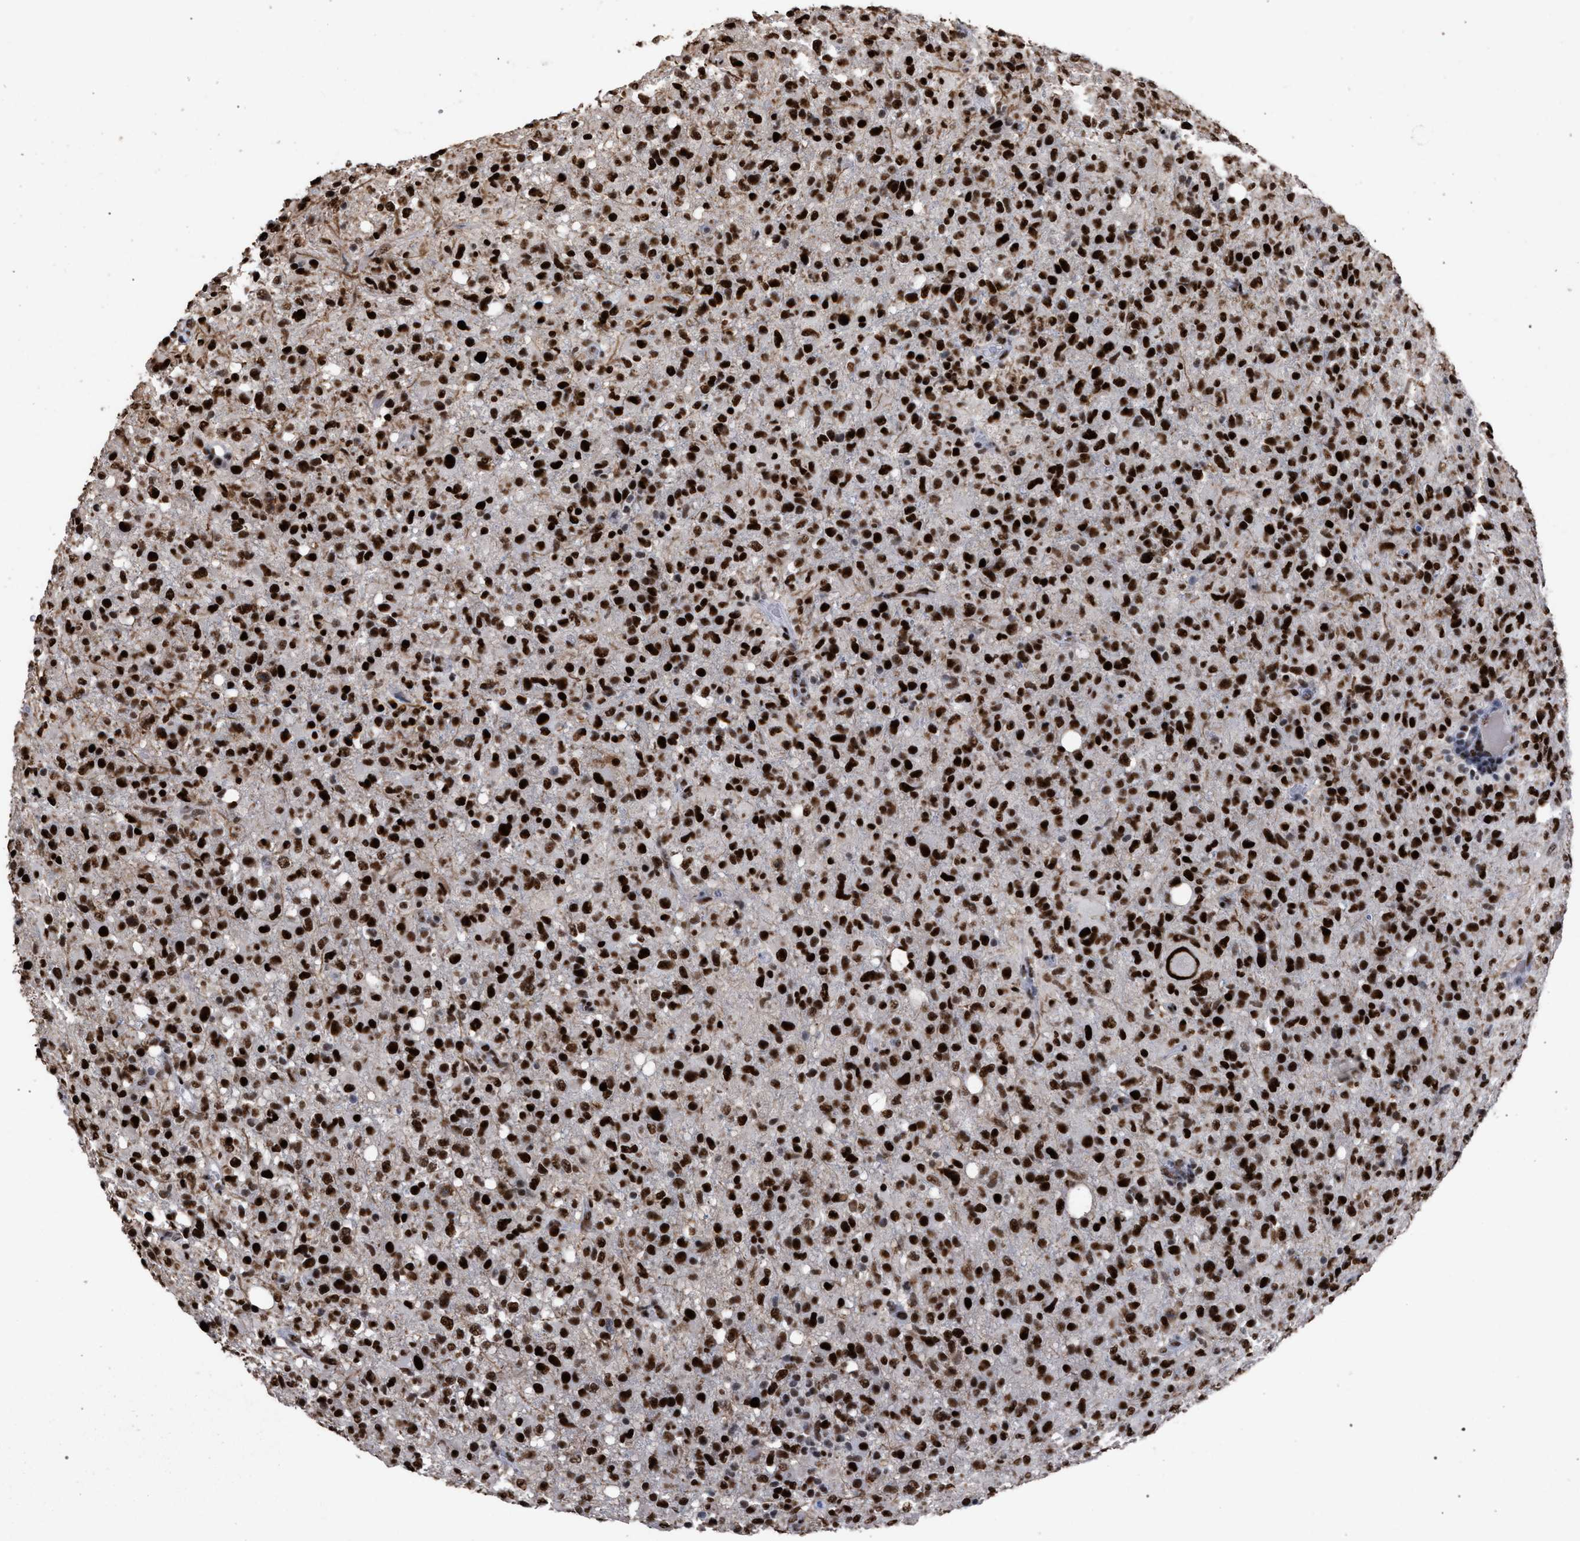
{"staining": {"intensity": "strong", "quantity": ">75%", "location": "nuclear"}, "tissue": "glioma", "cell_type": "Tumor cells", "image_type": "cancer", "snomed": [{"axis": "morphology", "description": "Glioma, malignant, High grade"}, {"axis": "topography", "description": "Brain"}], "caption": "Glioma was stained to show a protein in brown. There is high levels of strong nuclear positivity in about >75% of tumor cells. The protein is shown in brown color, while the nuclei are stained blue.", "gene": "TP53BP1", "patient": {"sex": "female", "age": 57}}